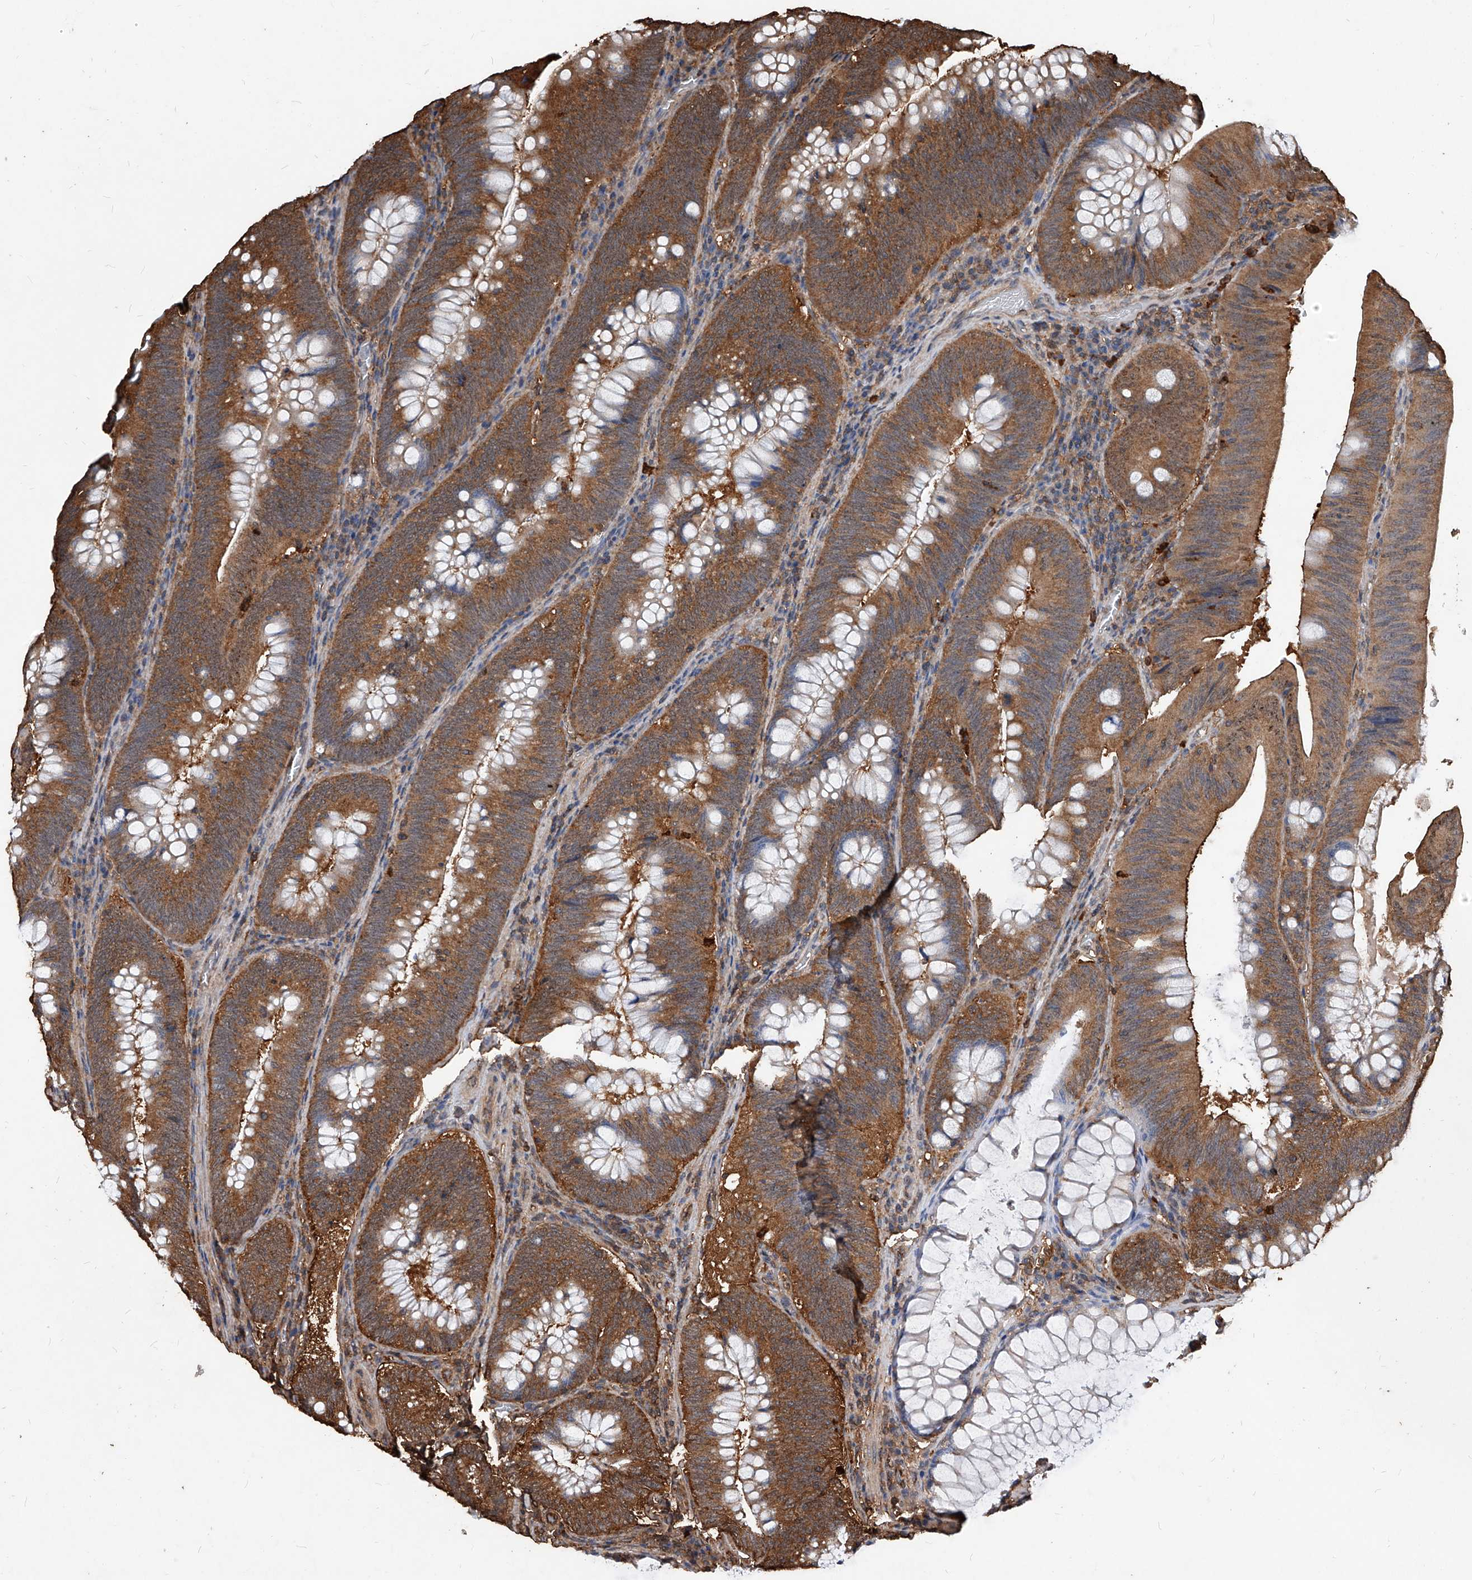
{"staining": {"intensity": "moderate", "quantity": ">75%", "location": "cytoplasmic/membranous"}, "tissue": "colorectal cancer", "cell_type": "Tumor cells", "image_type": "cancer", "snomed": [{"axis": "morphology", "description": "Normal tissue, NOS"}, {"axis": "topography", "description": "Colon"}], "caption": "Protein positivity by IHC shows moderate cytoplasmic/membranous staining in about >75% of tumor cells in colorectal cancer.", "gene": "UCP2", "patient": {"sex": "female", "age": 82}}